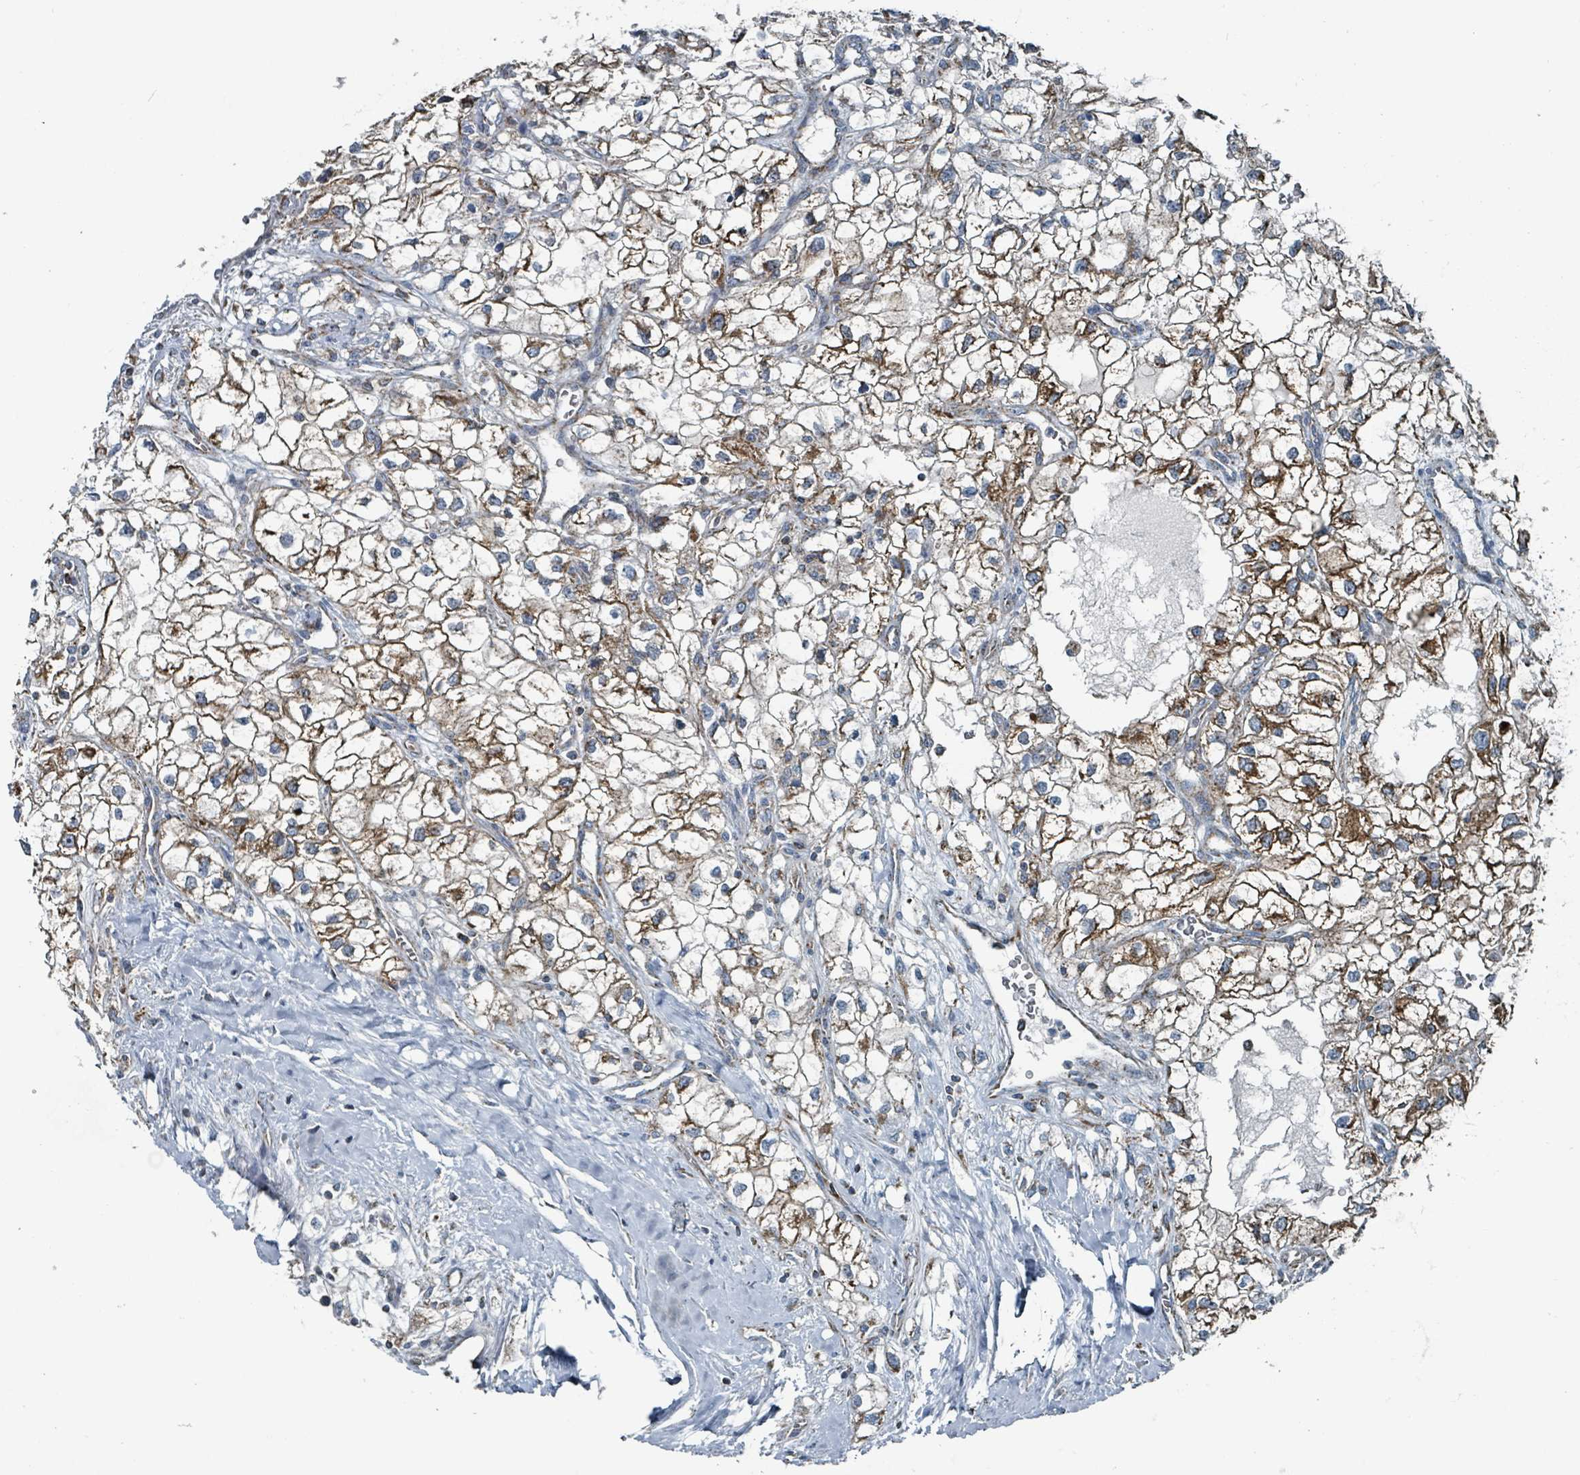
{"staining": {"intensity": "strong", "quantity": ">75%", "location": "cytoplasmic/membranous"}, "tissue": "renal cancer", "cell_type": "Tumor cells", "image_type": "cancer", "snomed": [{"axis": "morphology", "description": "Adenocarcinoma, NOS"}, {"axis": "topography", "description": "Kidney"}], "caption": "Protein expression analysis of renal cancer (adenocarcinoma) exhibits strong cytoplasmic/membranous expression in about >75% of tumor cells. (DAB = brown stain, brightfield microscopy at high magnification).", "gene": "ABHD18", "patient": {"sex": "male", "age": 59}}